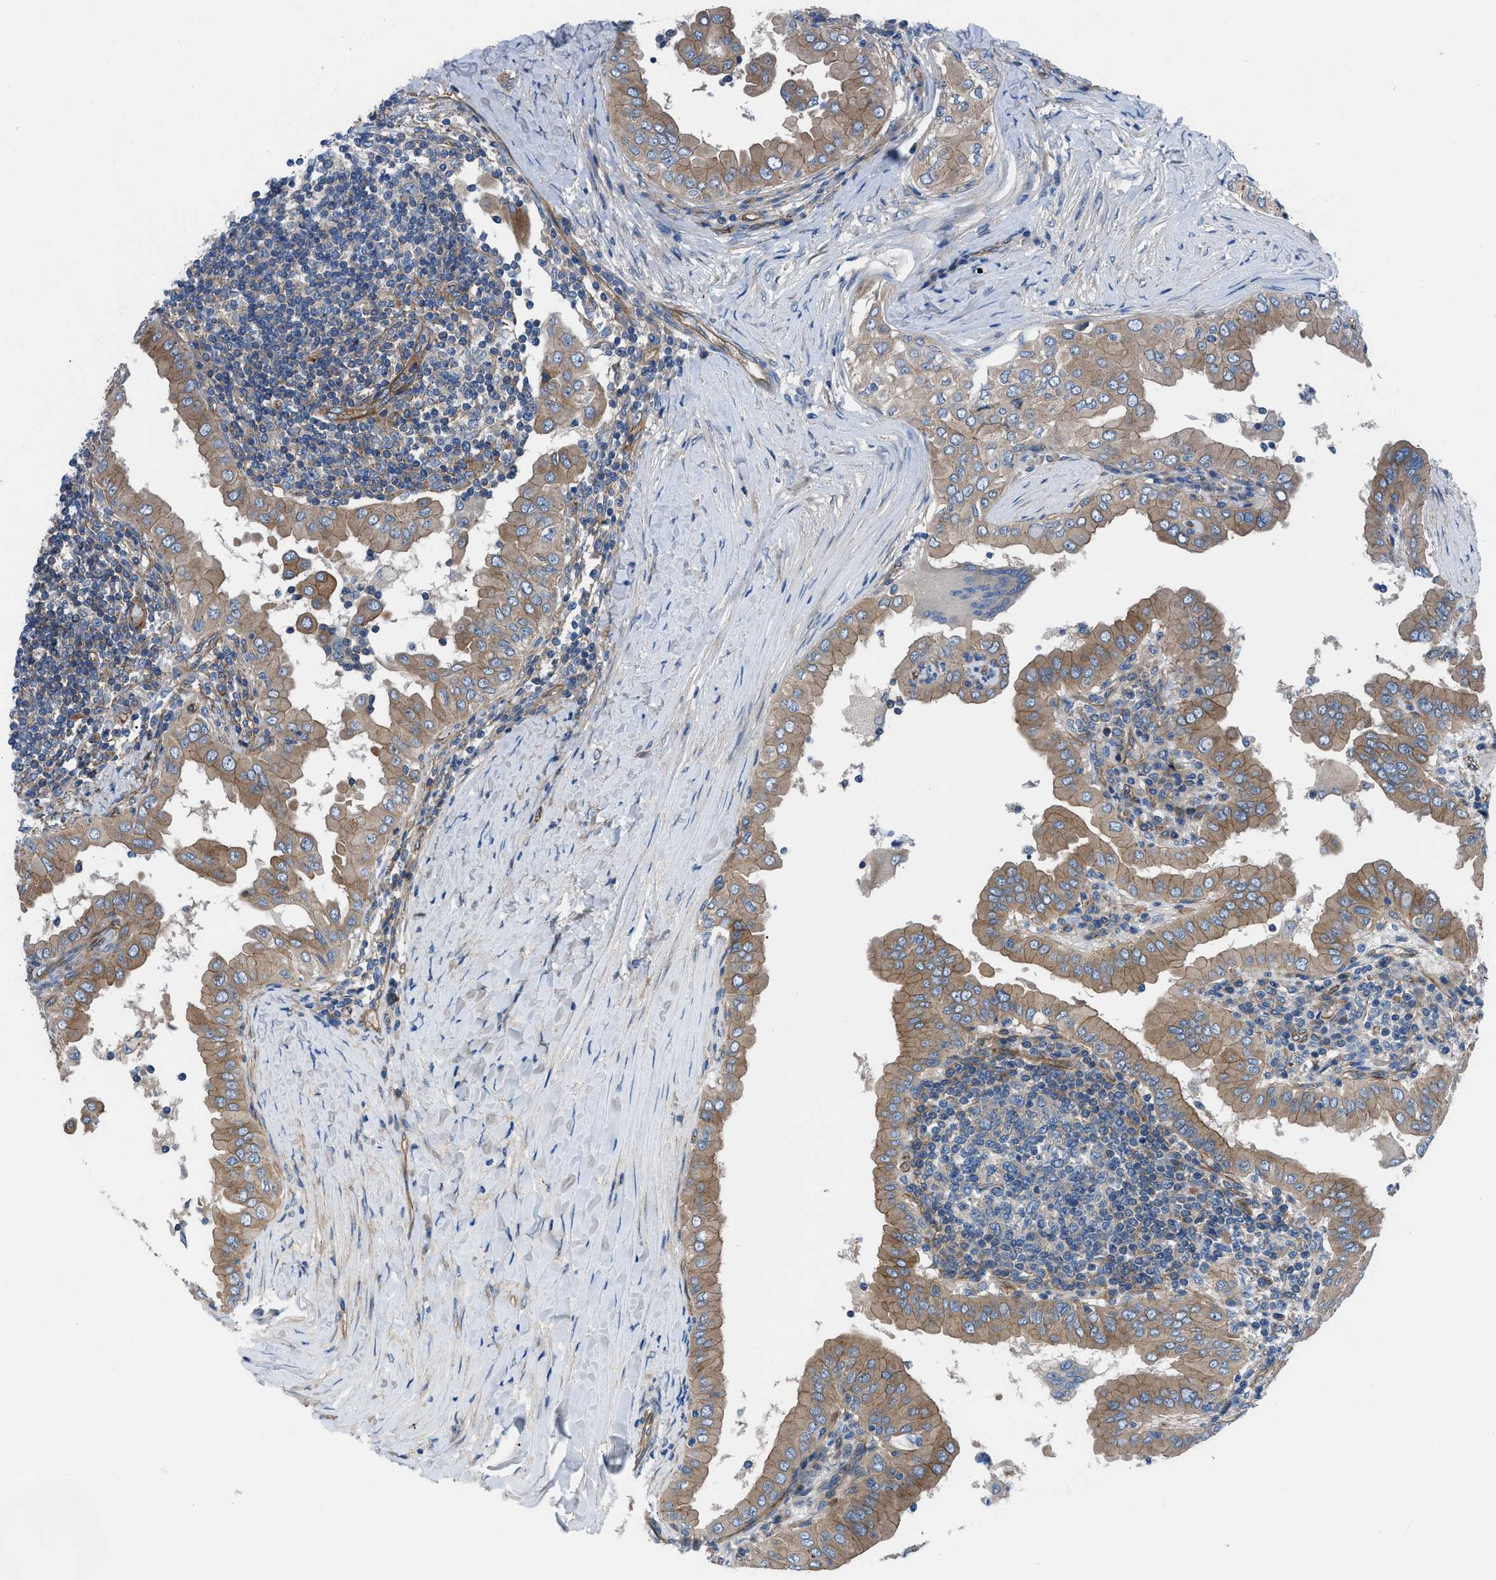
{"staining": {"intensity": "moderate", "quantity": ">75%", "location": "cytoplasmic/membranous"}, "tissue": "thyroid cancer", "cell_type": "Tumor cells", "image_type": "cancer", "snomed": [{"axis": "morphology", "description": "Papillary adenocarcinoma, NOS"}, {"axis": "topography", "description": "Thyroid gland"}], "caption": "Thyroid cancer (papillary adenocarcinoma) stained with a brown dye shows moderate cytoplasmic/membranous positive positivity in approximately >75% of tumor cells.", "gene": "TRIP4", "patient": {"sex": "male", "age": 33}}